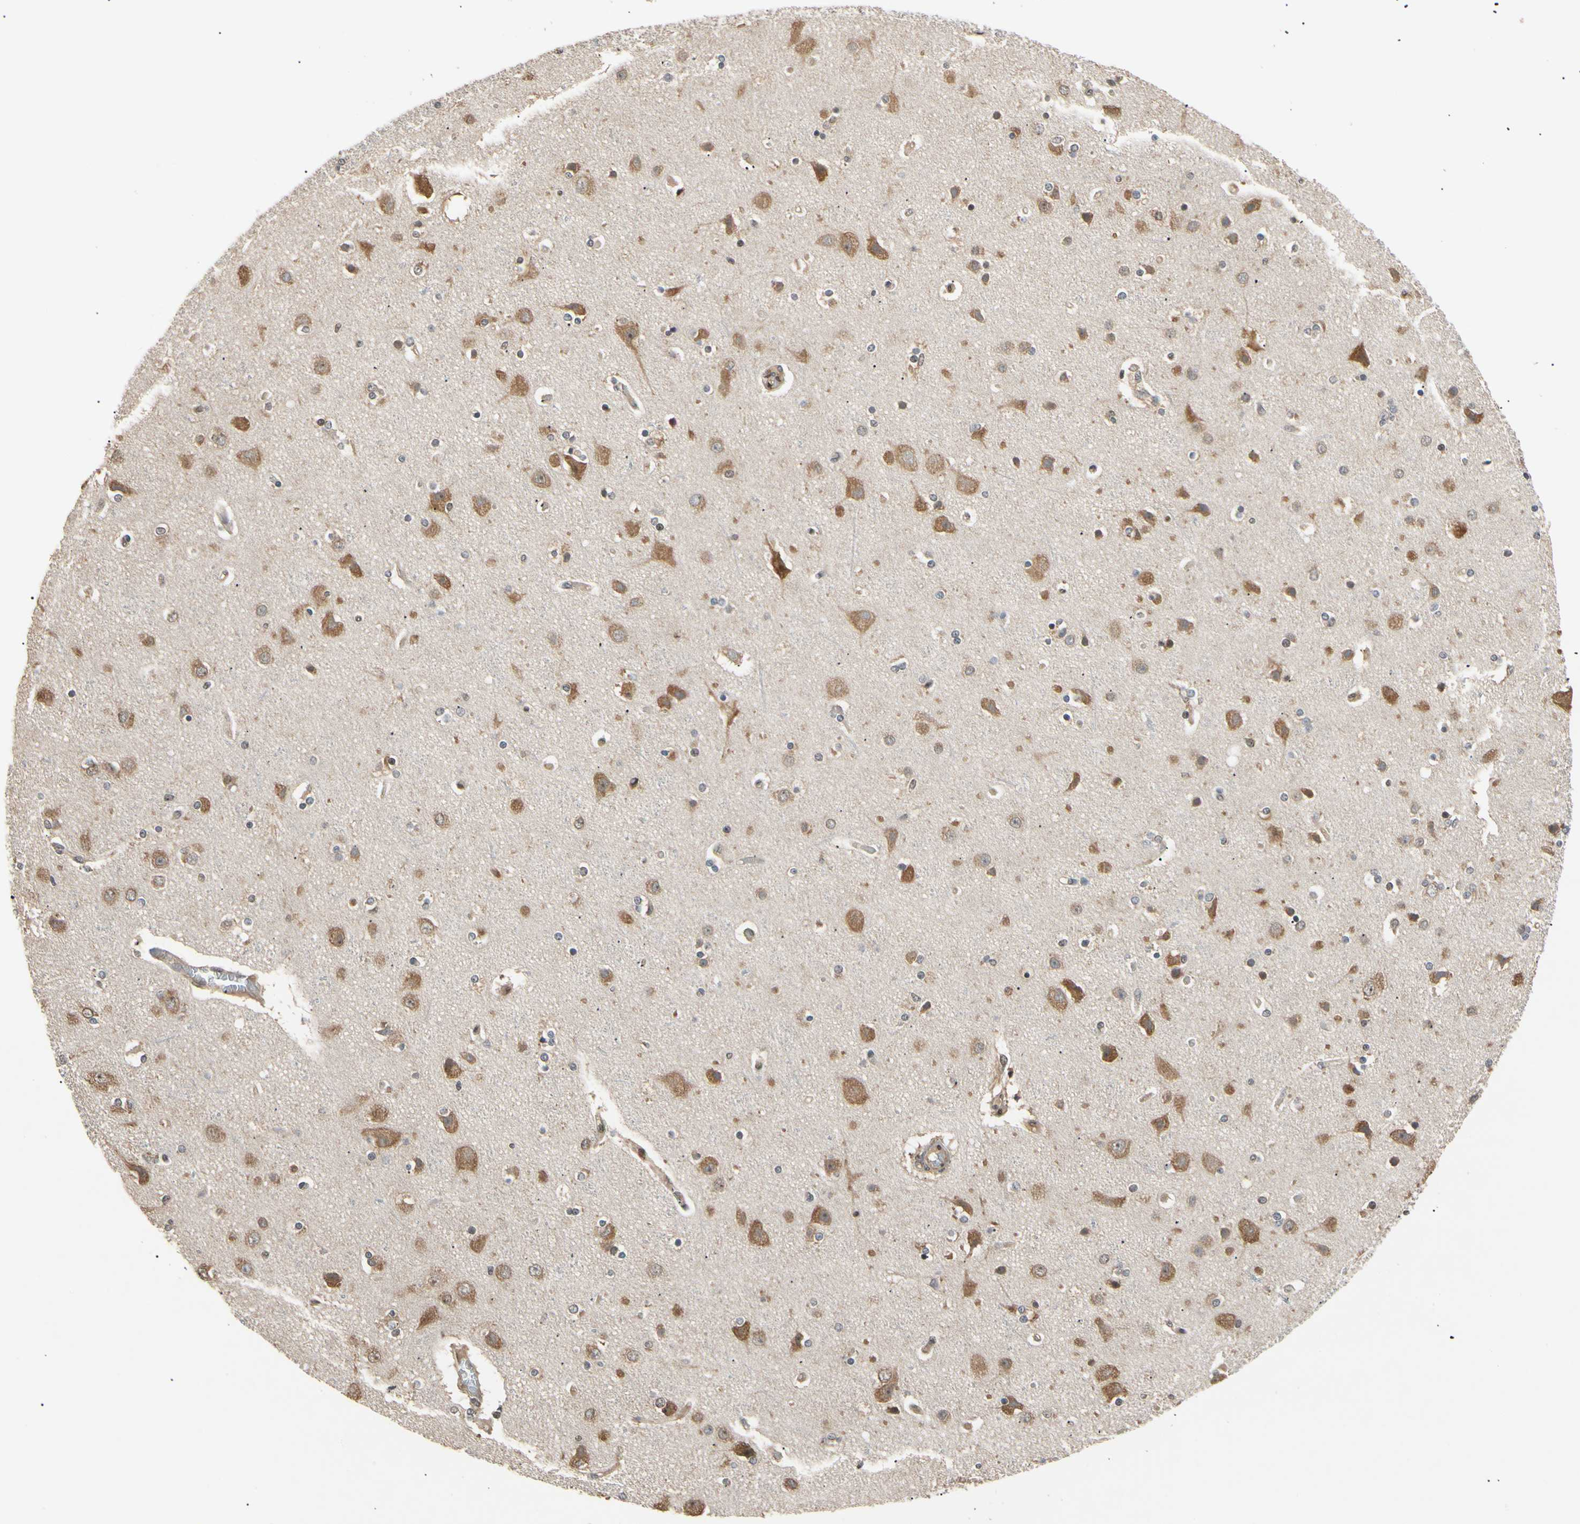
{"staining": {"intensity": "negative", "quantity": "none", "location": "none"}, "tissue": "cerebral cortex", "cell_type": "Endothelial cells", "image_type": "normal", "snomed": [{"axis": "morphology", "description": "Normal tissue, NOS"}, {"axis": "topography", "description": "Cerebral cortex"}], "caption": "Immunohistochemical staining of benign cerebral cortex reveals no significant expression in endothelial cells. Nuclei are stained in blue.", "gene": "EIF1AX", "patient": {"sex": "female", "age": 54}}